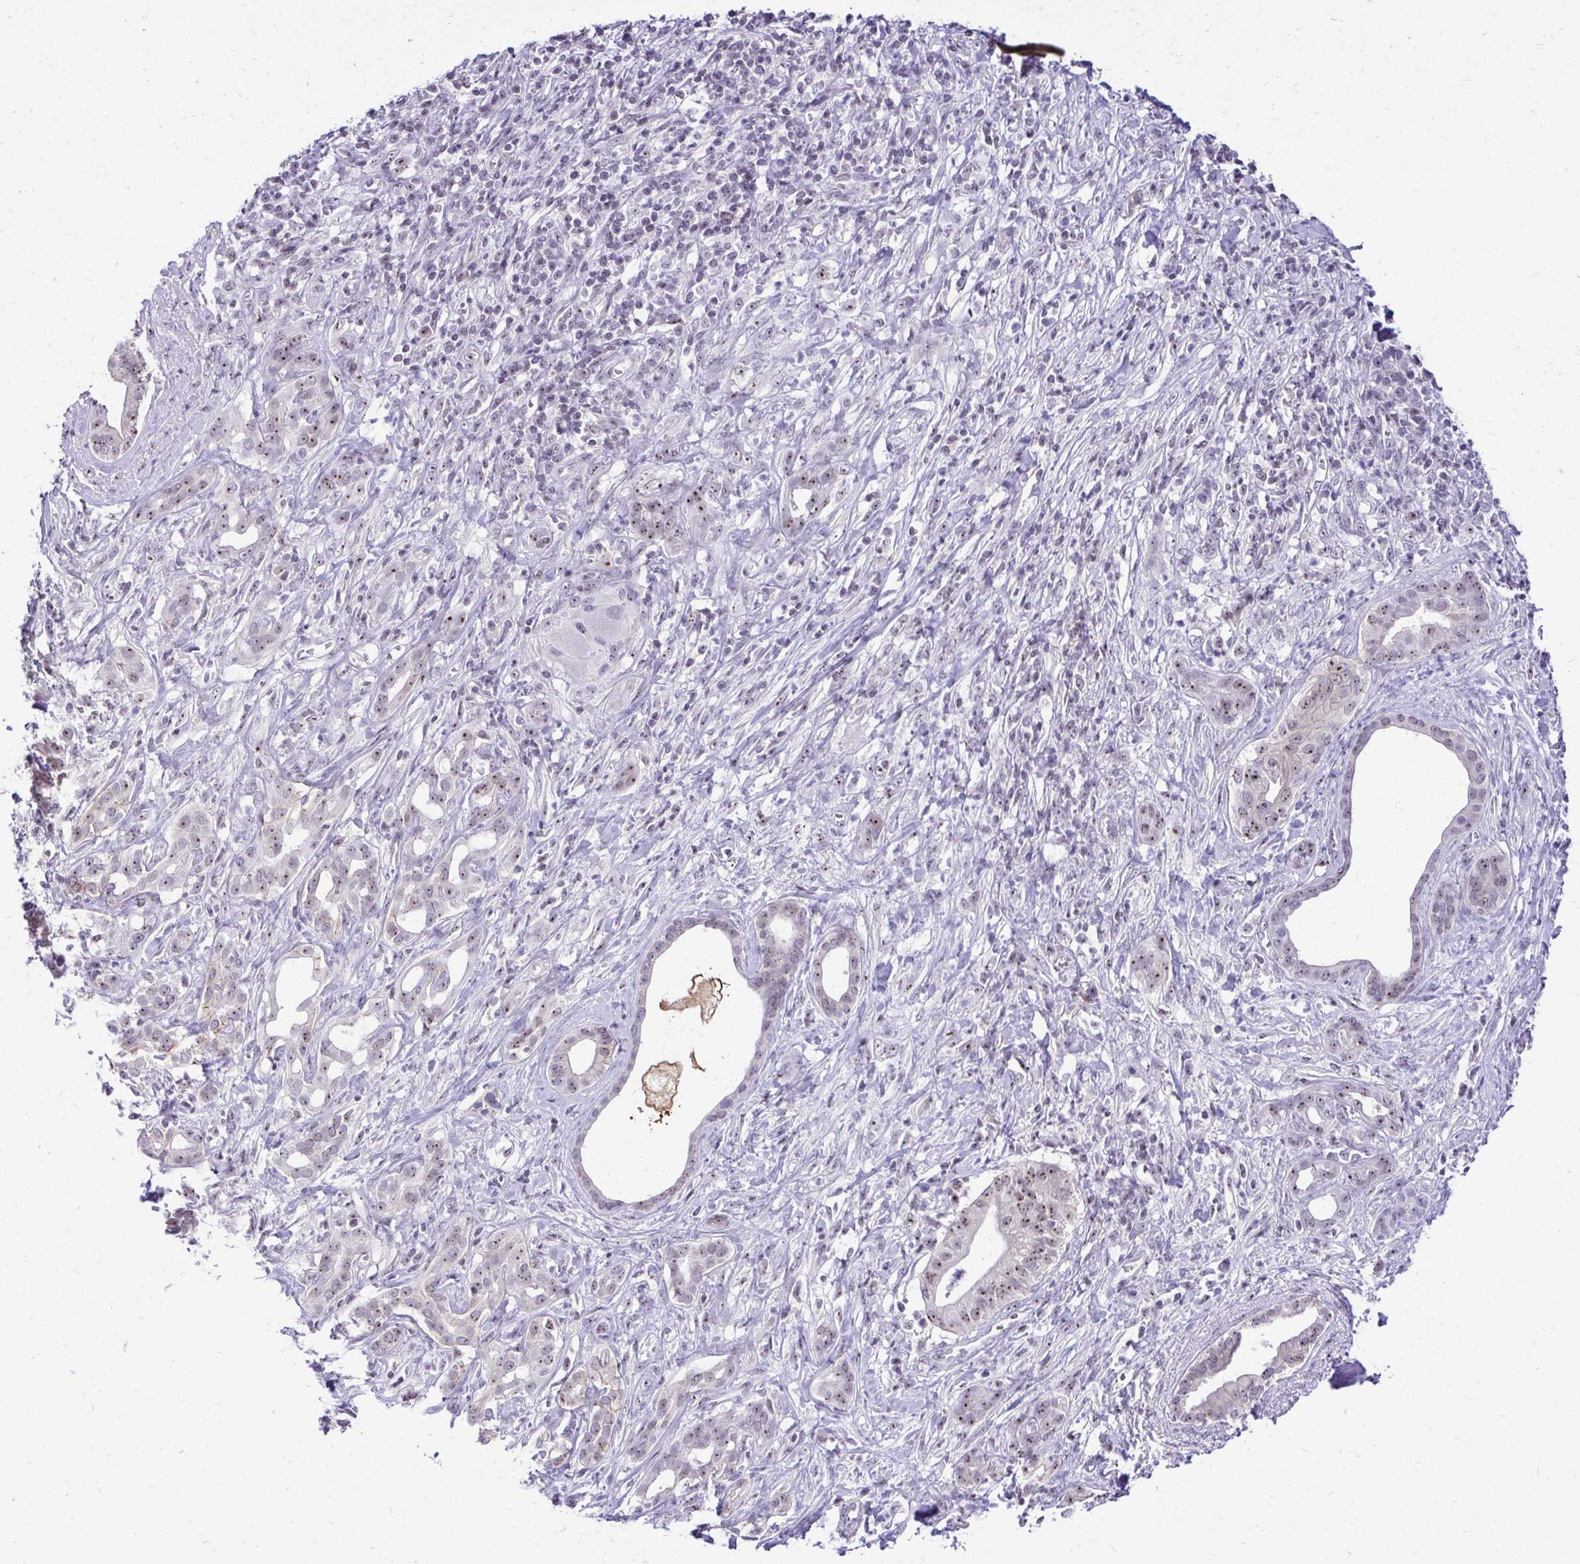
{"staining": {"intensity": "weak", "quantity": "<25%", "location": "nuclear"}, "tissue": "pancreatic cancer", "cell_type": "Tumor cells", "image_type": "cancer", "snomed": [{"axis": "morphology", "description": "Adenocarcinoma, NOS"}, {"axis": "topography", "description": "Pancreas"}], "caption": "DAB immunohistochemical staining of adenocarcinoma (pancreatic) exhibits no significant expression in tumor cells. (IHC, brightfield microscopy, high magnification).", "gene": "NIFK", "patient": {"sex": "male", "age": 61}}